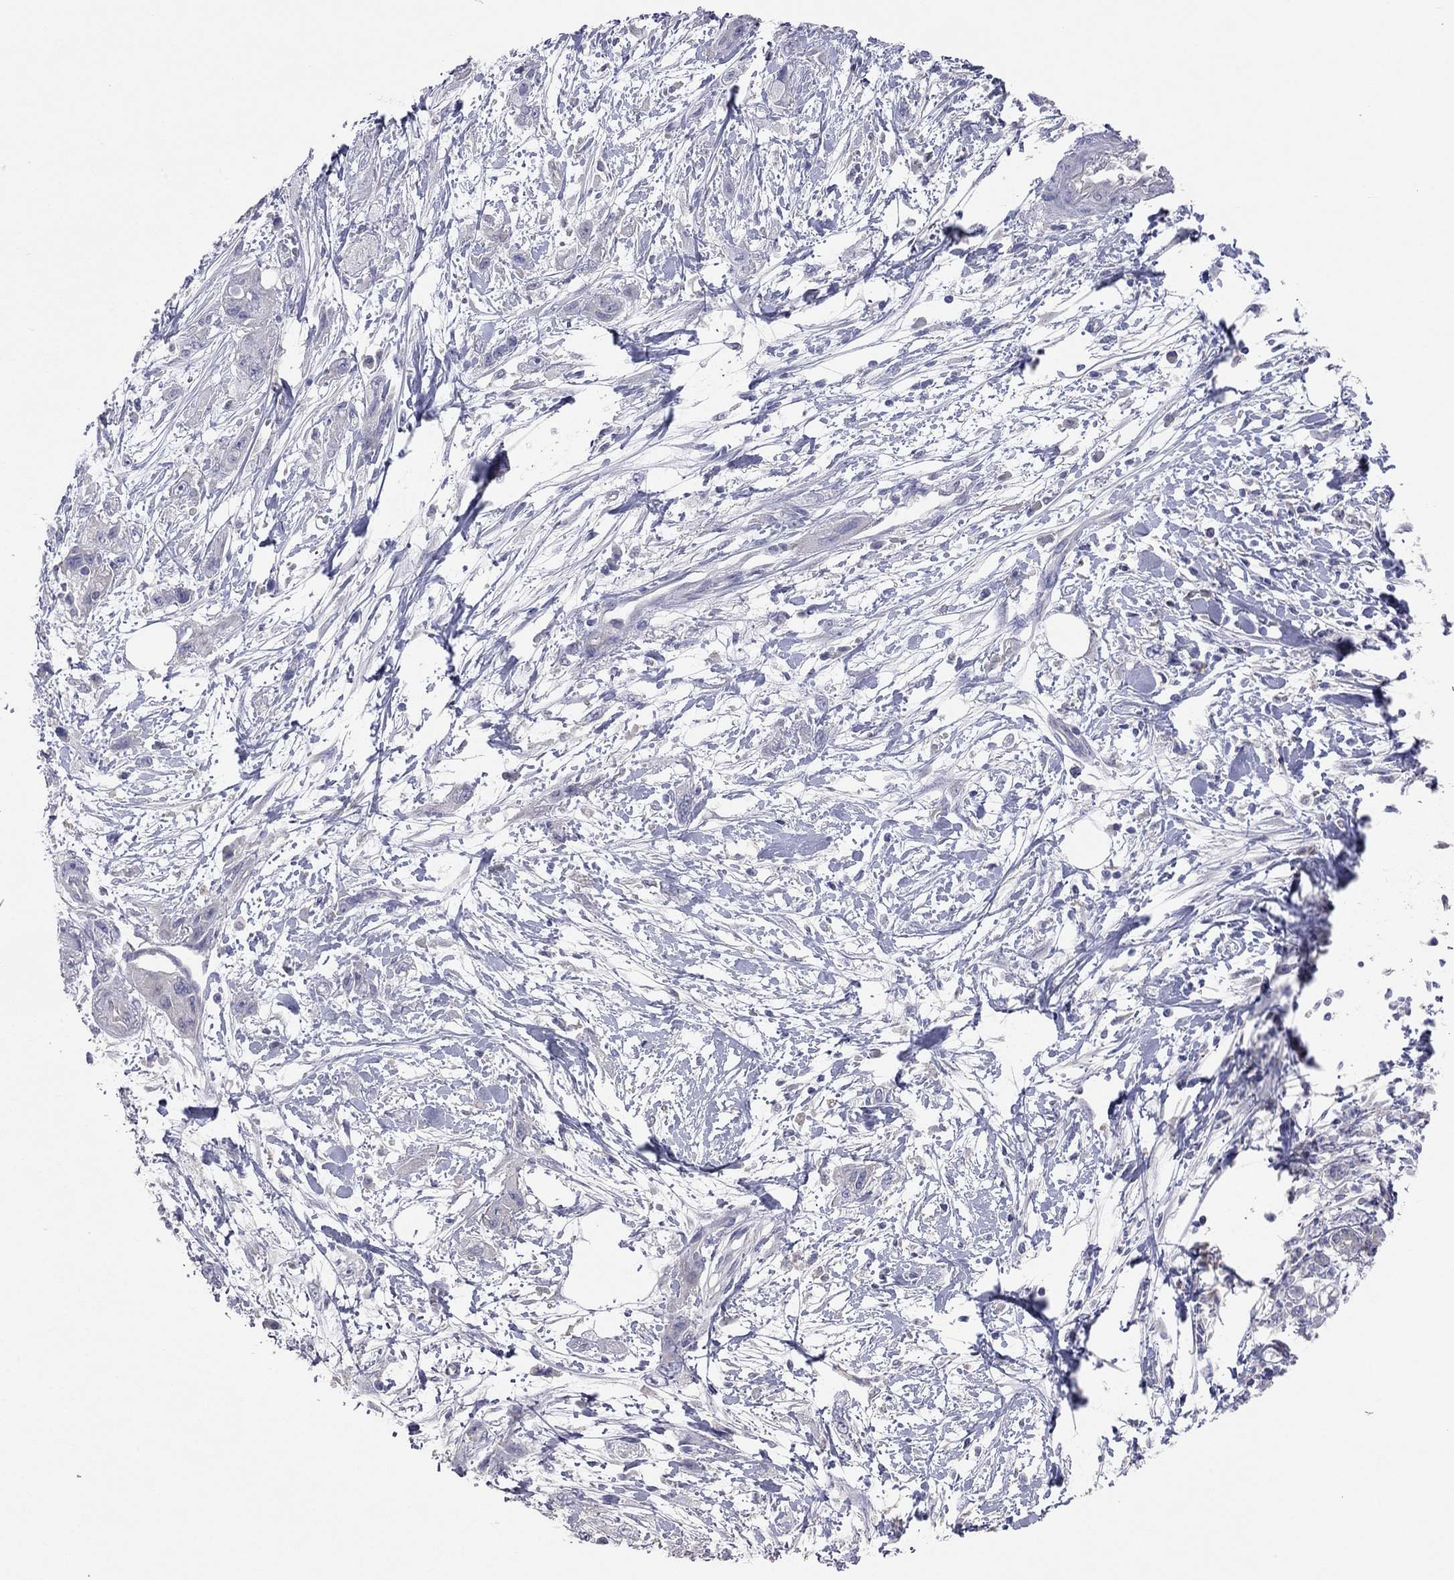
{"staining": {"intensity": "negative", "quantity": "none", "location": "none"}, "tissue": "pancreatic cancer", "cell_type": "Tumor cells", "image_type": "cancer", "snomed": [{"axis": "morphology", "description": "Adenocarcinoma, NOS"}, {"axis": "topography", "description": "Pancreas"}], "caption": "Tumor cells are negative for brown protein staining in pancreatic adenocarcinoma.", "gene": "KCNB1", "patient": {"sex": "male", "age": 72}}